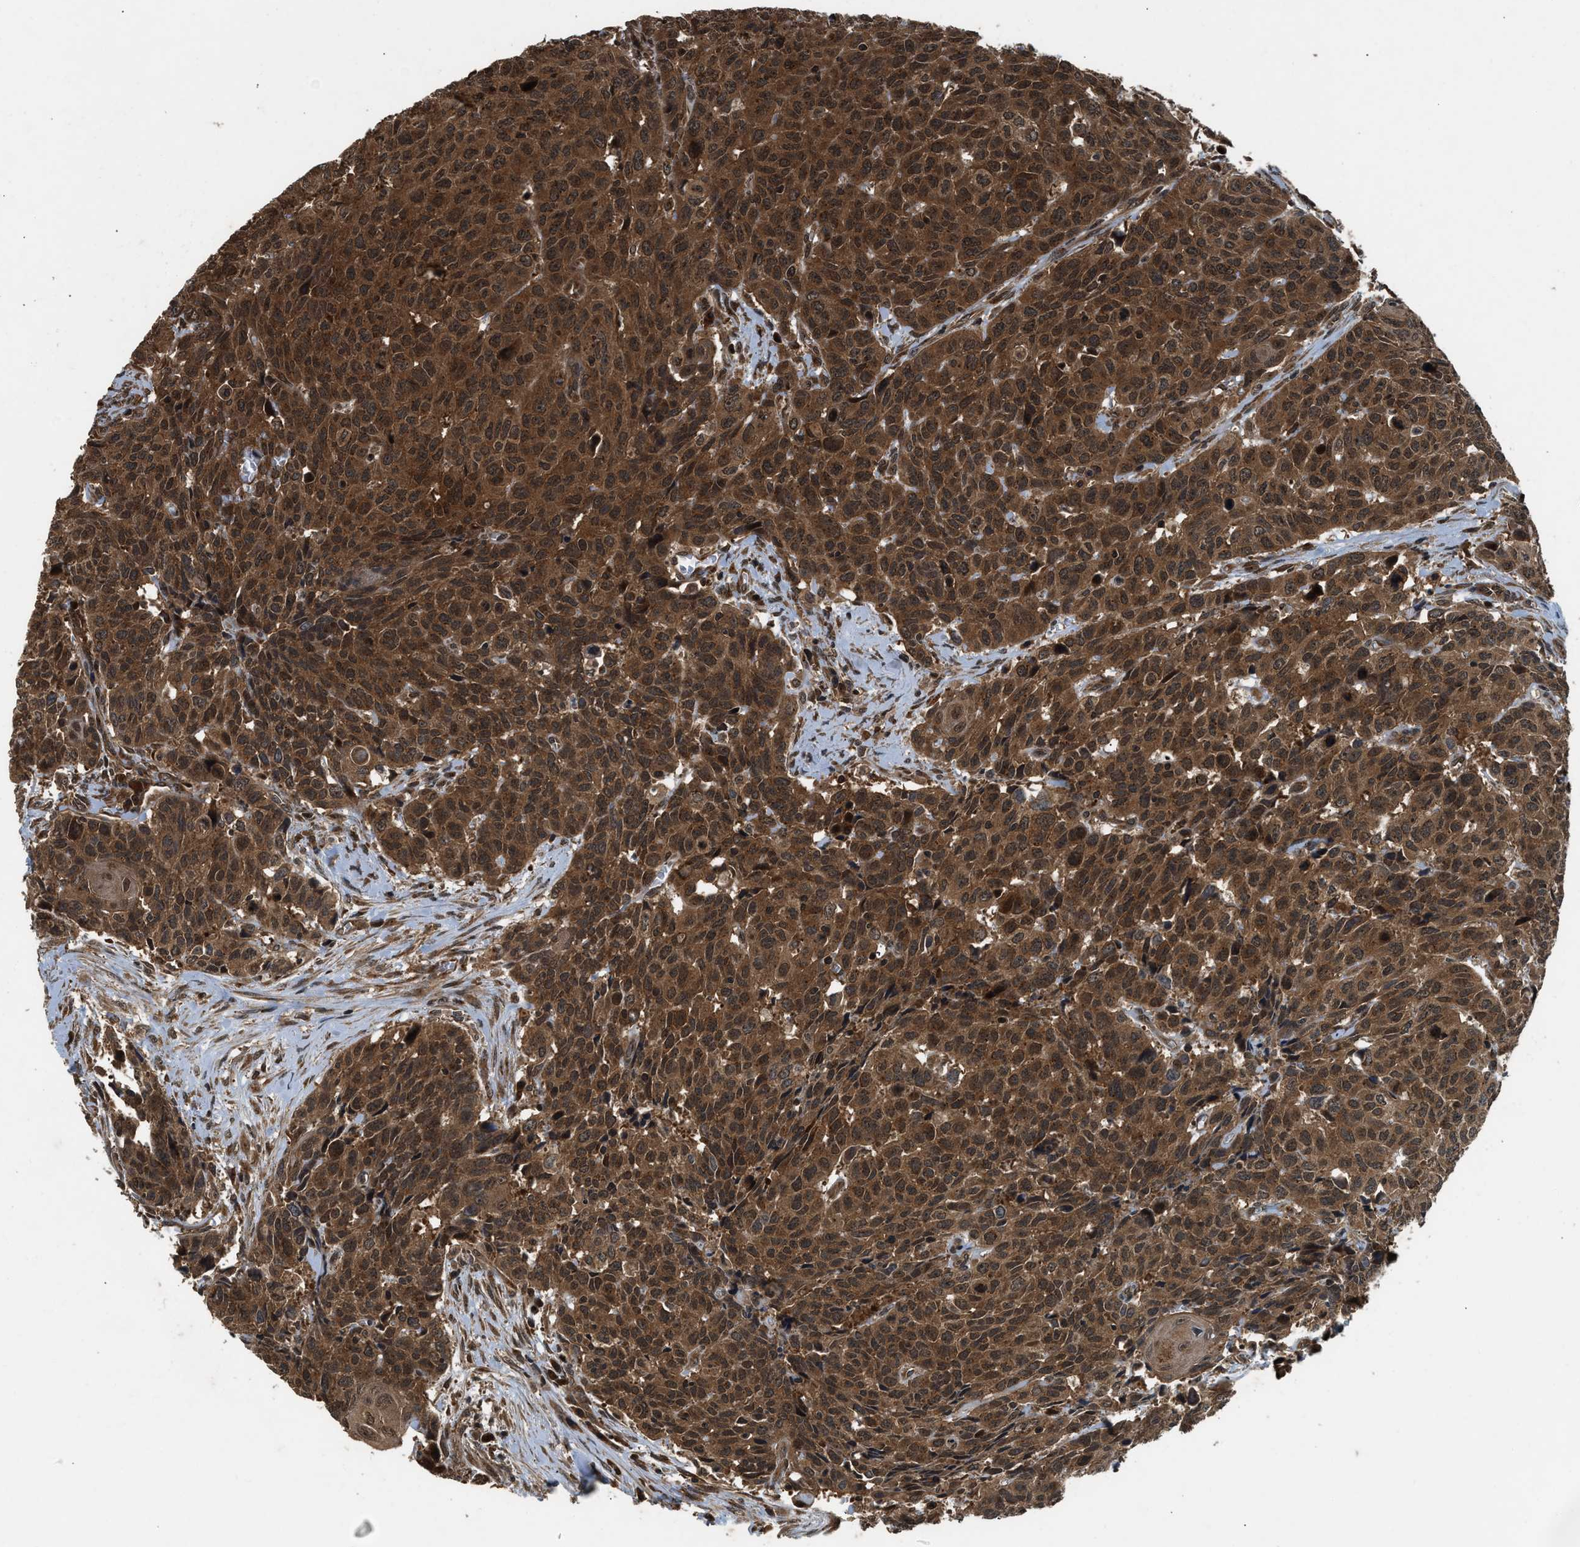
{"staining": {"intensity": "moderate", "quantity": ">75%", "location": "cytoplasmic/membranous"}, "tissue": "head and neck cancer", "cell_type": "Tumor cells", "image_type": "cancer", "snomed": [{"axis": "morphology", "description": "Squamous cell carcinoma, NOS"}, {"axis": "topography", "description": "Head-Neck"}], "caption": "Tumor cells demonstrate moderate cytoplasmic/membranous expression in approximately >75% of cells in head and neck cancer.", "gene": "RPS6KB1", "patient": {"sex": "male", "age": 66}}